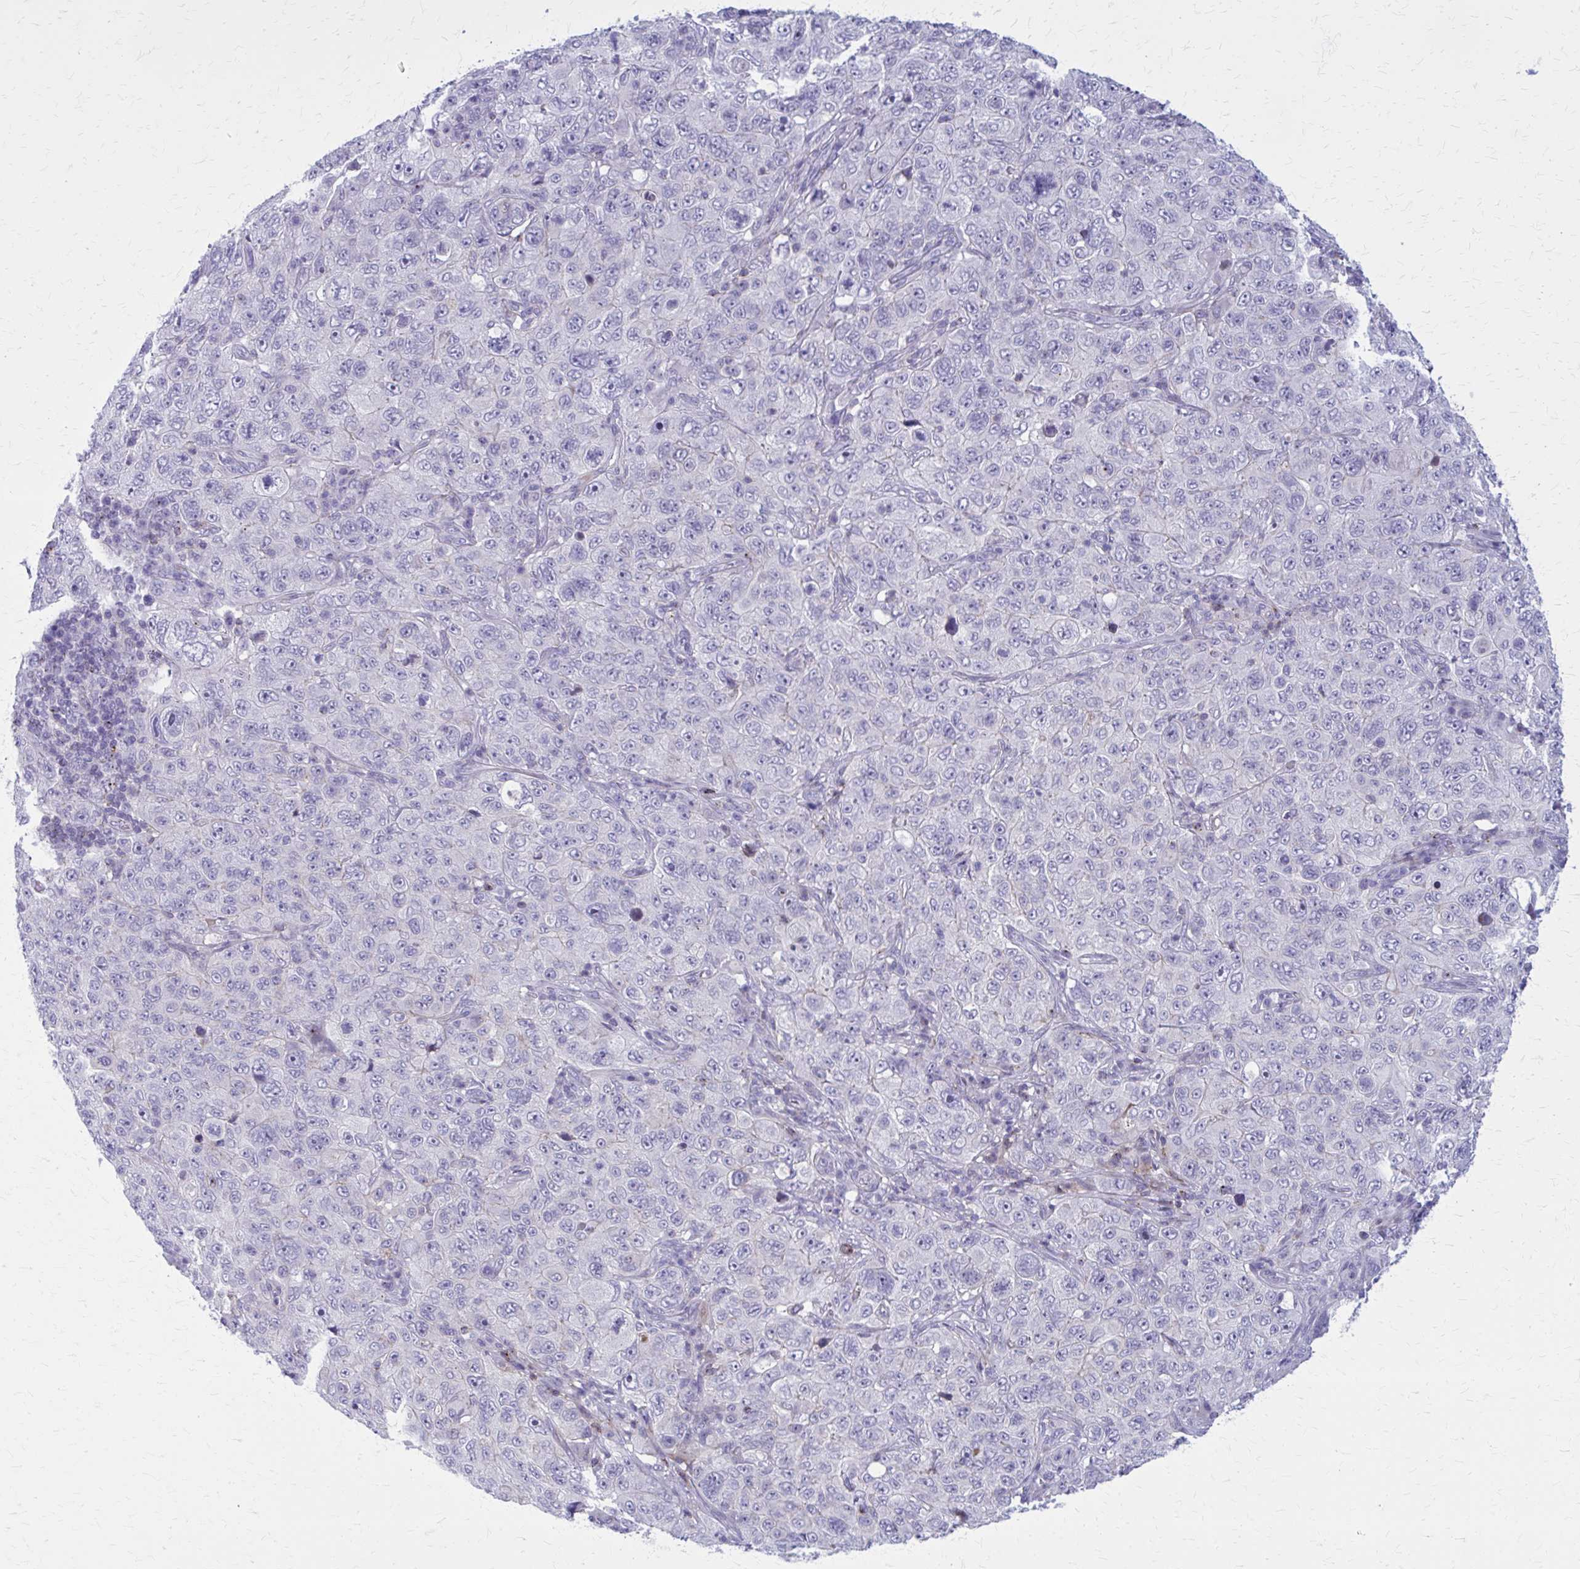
{"staining": {"intensity": "negative", "quantity": "none", "location": "none"}, "tissue": "pancreatic cancer", "cell_type": "Tumor cells", "image_type": "cancer", "snomed": [{"axis": "morphology", "description": "Adenocarcinoma, NOS"}, {"axis": "topography", "description": "Pancreas"}], "caption": "Tumor cells are negative for protein expression in human adenocarcinoma (pancreatic).", "gene": "PEDS1", "patient": {"sex": "male", "age": 68}}